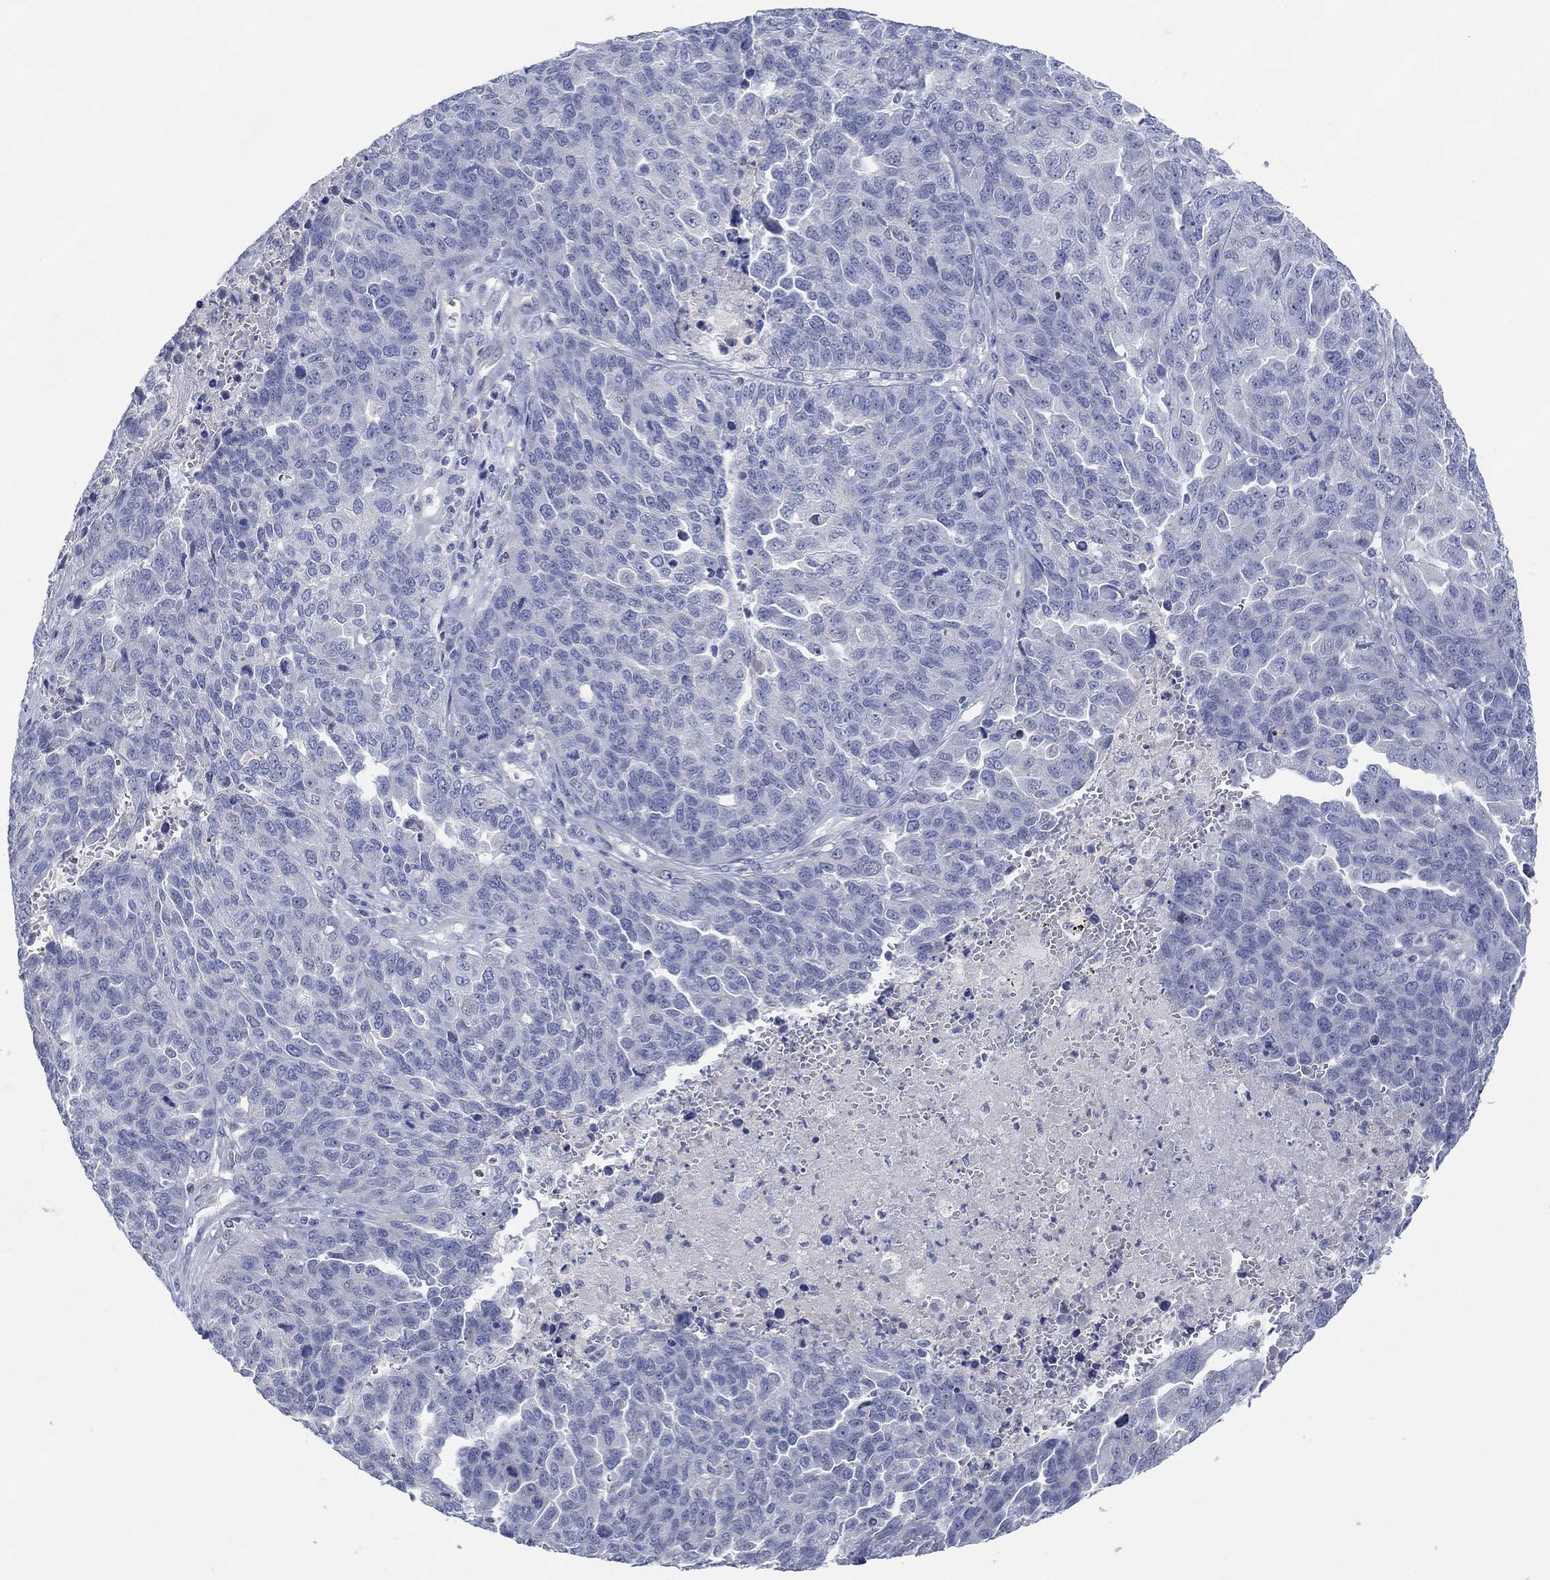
{"staining": {"intensity": "negative", "quantity": "none", "location": "none"}, "tissue": "ovarian cancer", "cell_type": "Tumor cells", "image_type": "cancer", "snomed": [{"axis": "morphology", "description": "Cystadenocarcinoma, serous, NOS"}, {"axis": "topography", "description": "Ovary"}], "caption": "Tumor cells show no significant staining in ovarian cancer. (Stains: DAB immunohistochemistry (IHC) with hematoxylin counter stain, Microscopy: brightfield microscopy at high magnification).", "gene": "DLK1", "patient": {"sex": "female", "age": 87}}